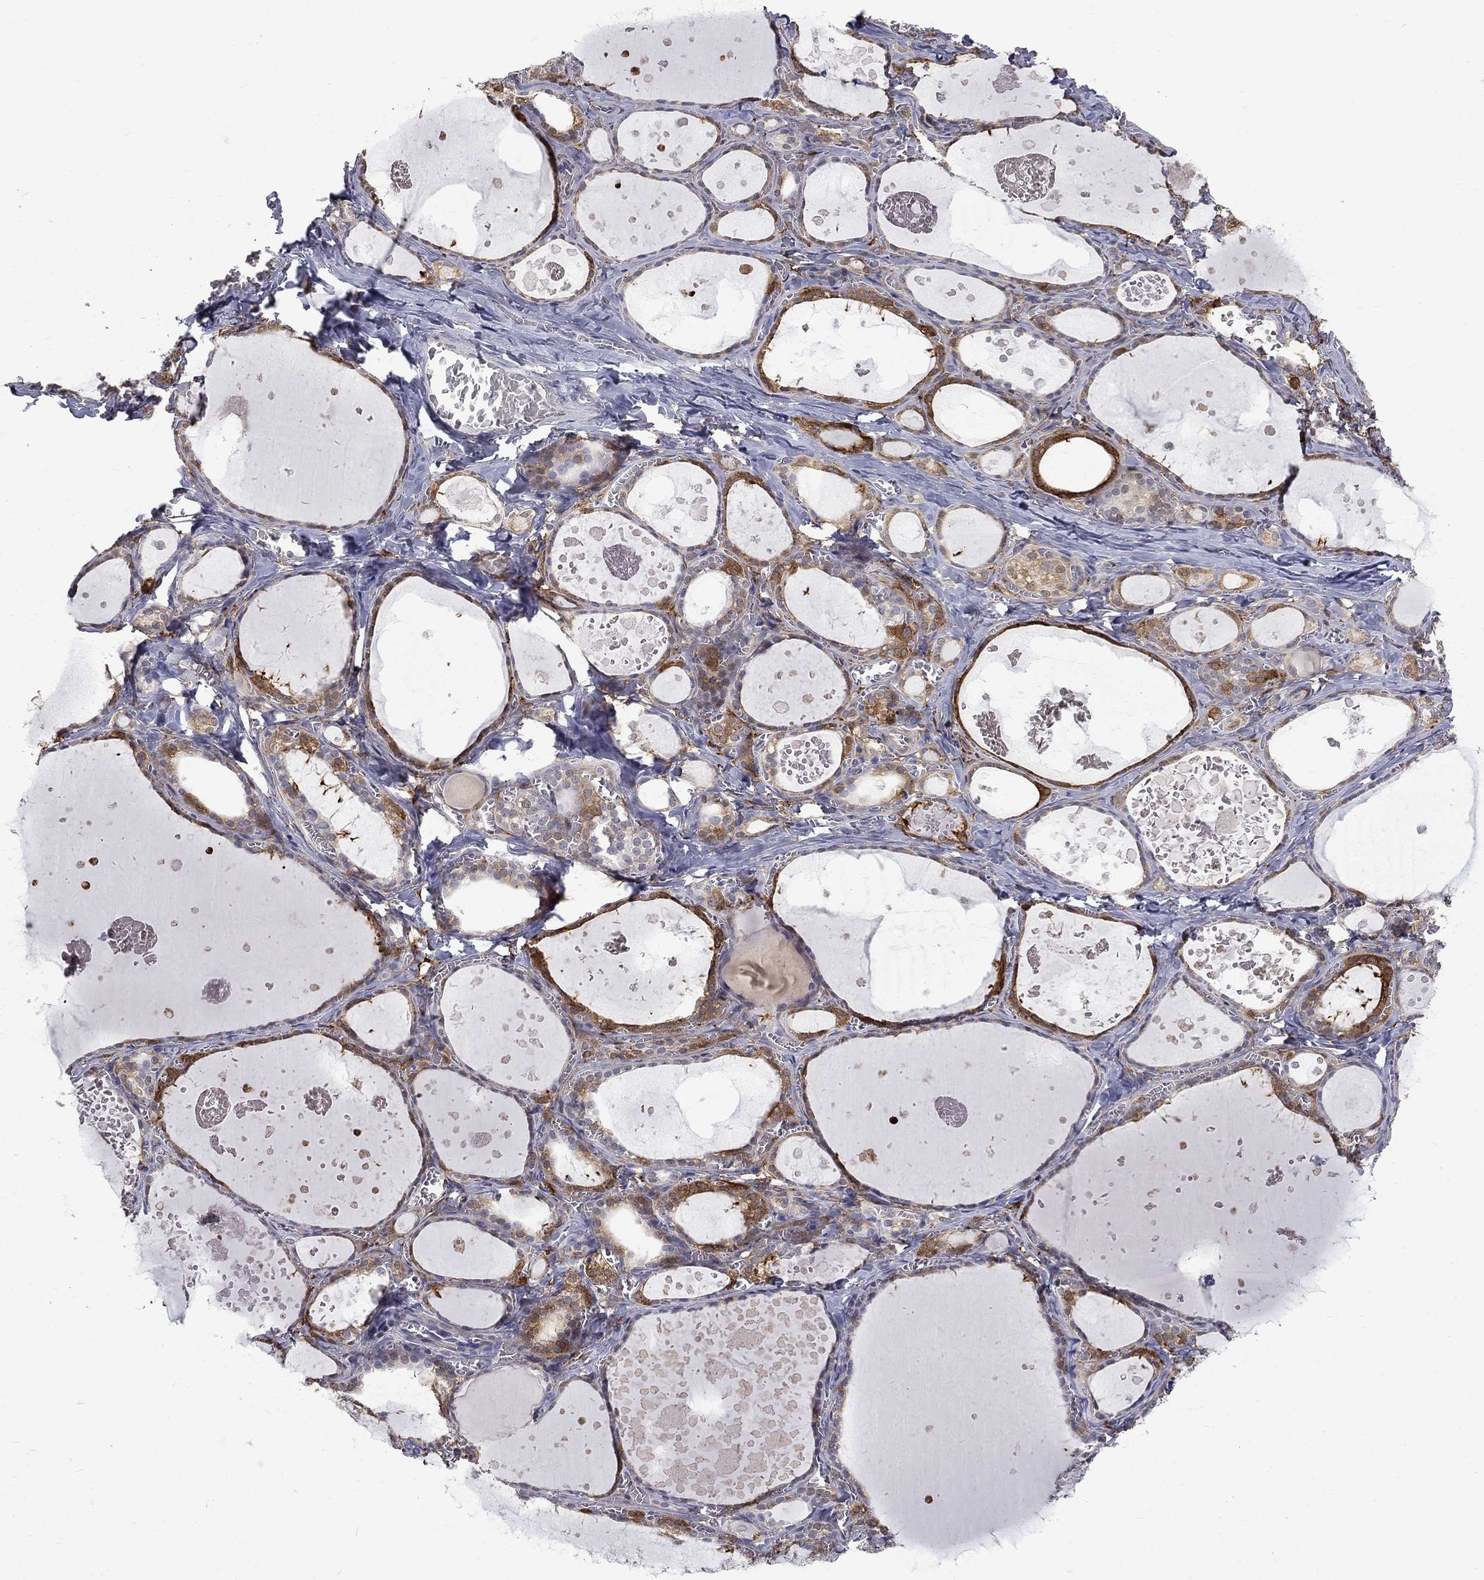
{"staining": {"intensity": "strong", "quantity": "<25%", "location": "cytoplasmic/membranous"}, "tissue": "thyroid gland", "cell_type": "Glandular cells", "image_type": "normal", "snomed": [{"axis": "morphology", "description": "Normal tissue, NOS"}, {"axis": "topography", "description": "Thyroid gland"}], "caption": "Immunohistochemistry image of normal human thyroid gland stained for a protein (brown), which shows medium levels of strong cytoplasmic/membranous positivity in about <25% of glandular cells.", "gene": "PCBP2", "patient": {"sex": "female", "age": 56}}